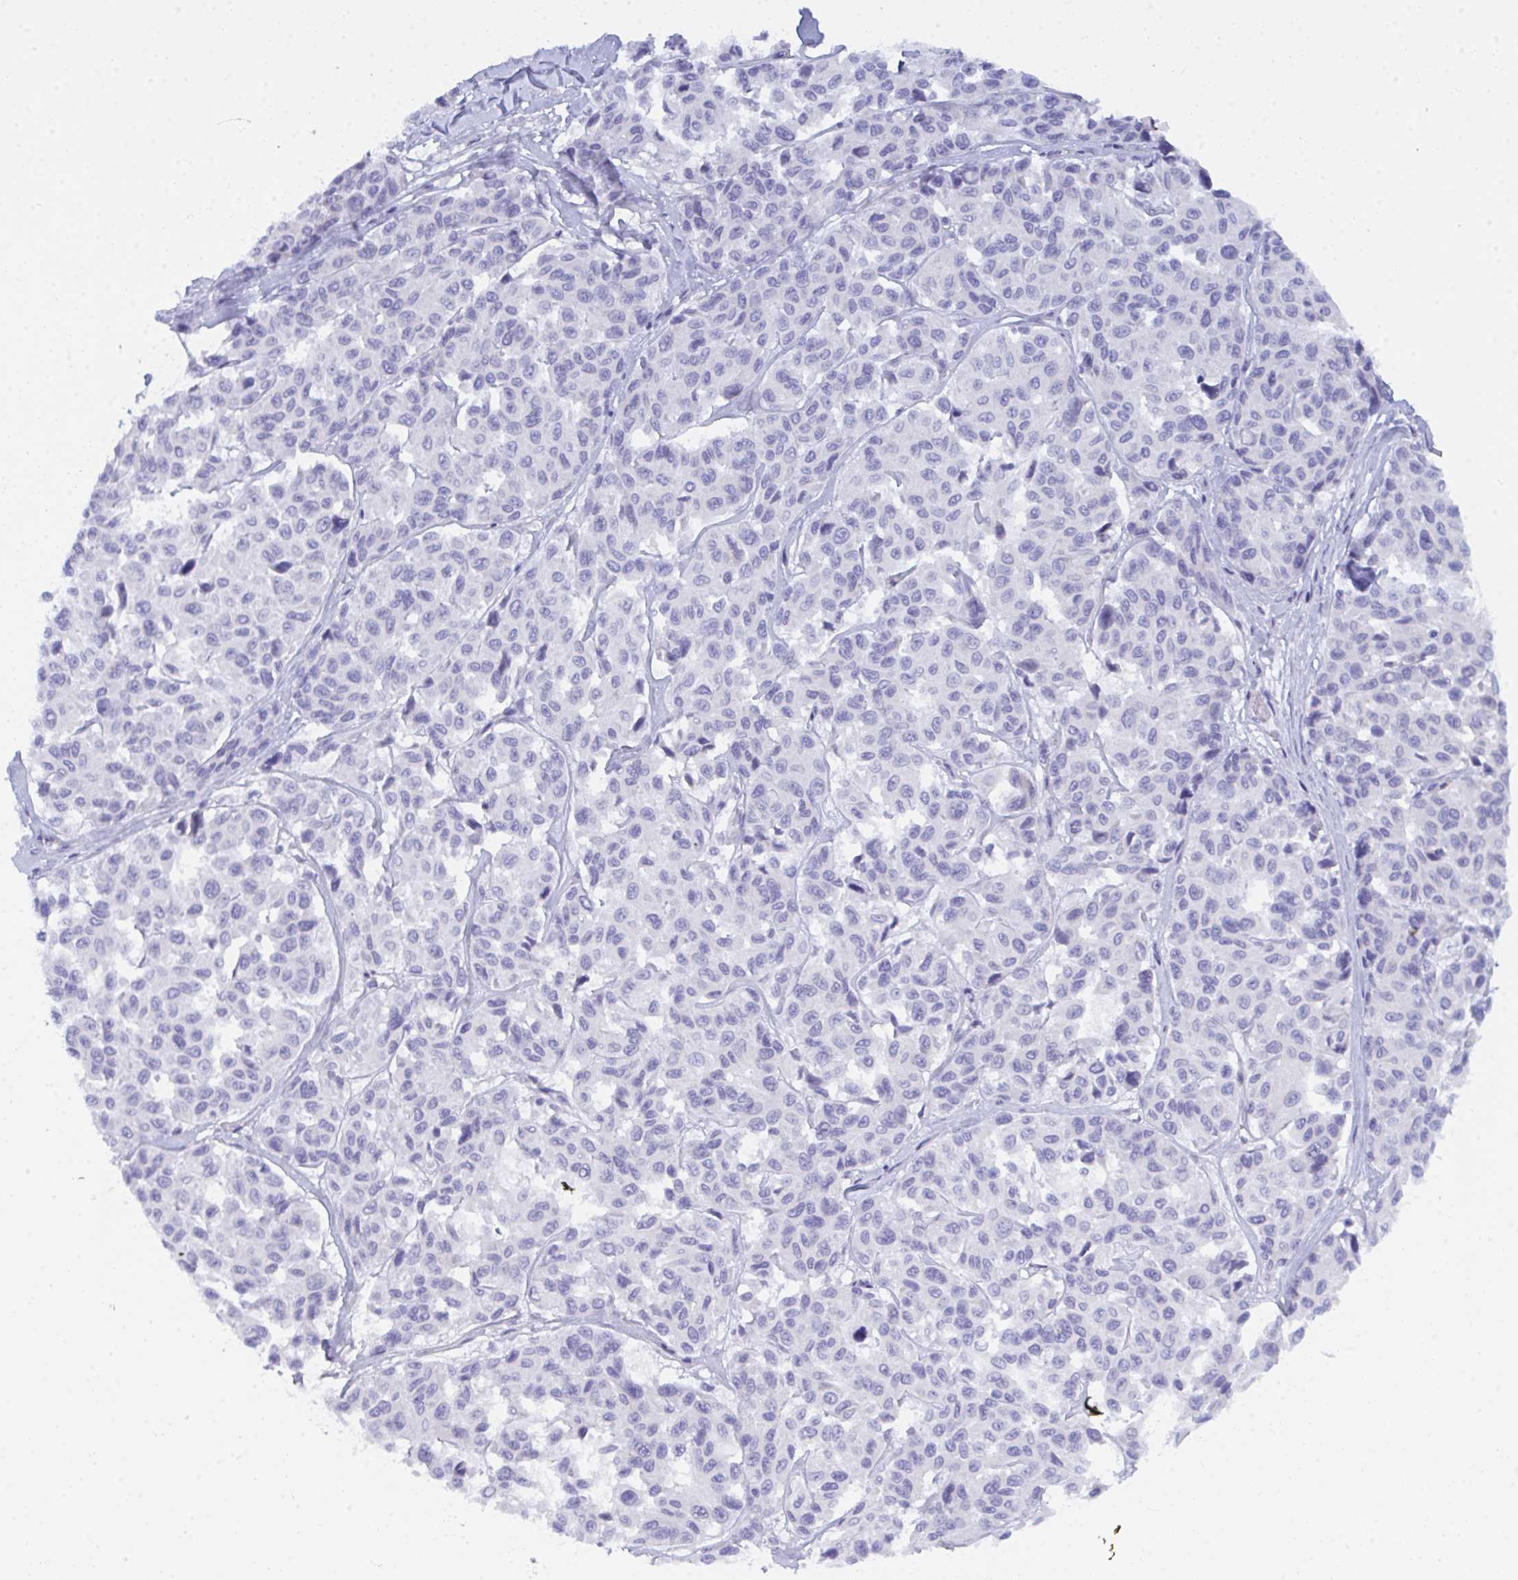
{"staining": {"intensity": "negative", "quantity": "none", "location": "none"}, "tissue": "melanoma", "cell_type": "Tumor cells", "image_type": "cancer", "snomed": [{"axis": "morphology", "description": "Malignant melanoma, NOS"}, {"axis": "topography", "description": "Skin"}], "caption": "This image is of malignant melanoma stained with IHC to label a protein in brown with the nuclei are counter-stained blue. There is no staining in tumor cells.", "gene": "CEP170B", "patient": {"sex": "female", "age": 66}}